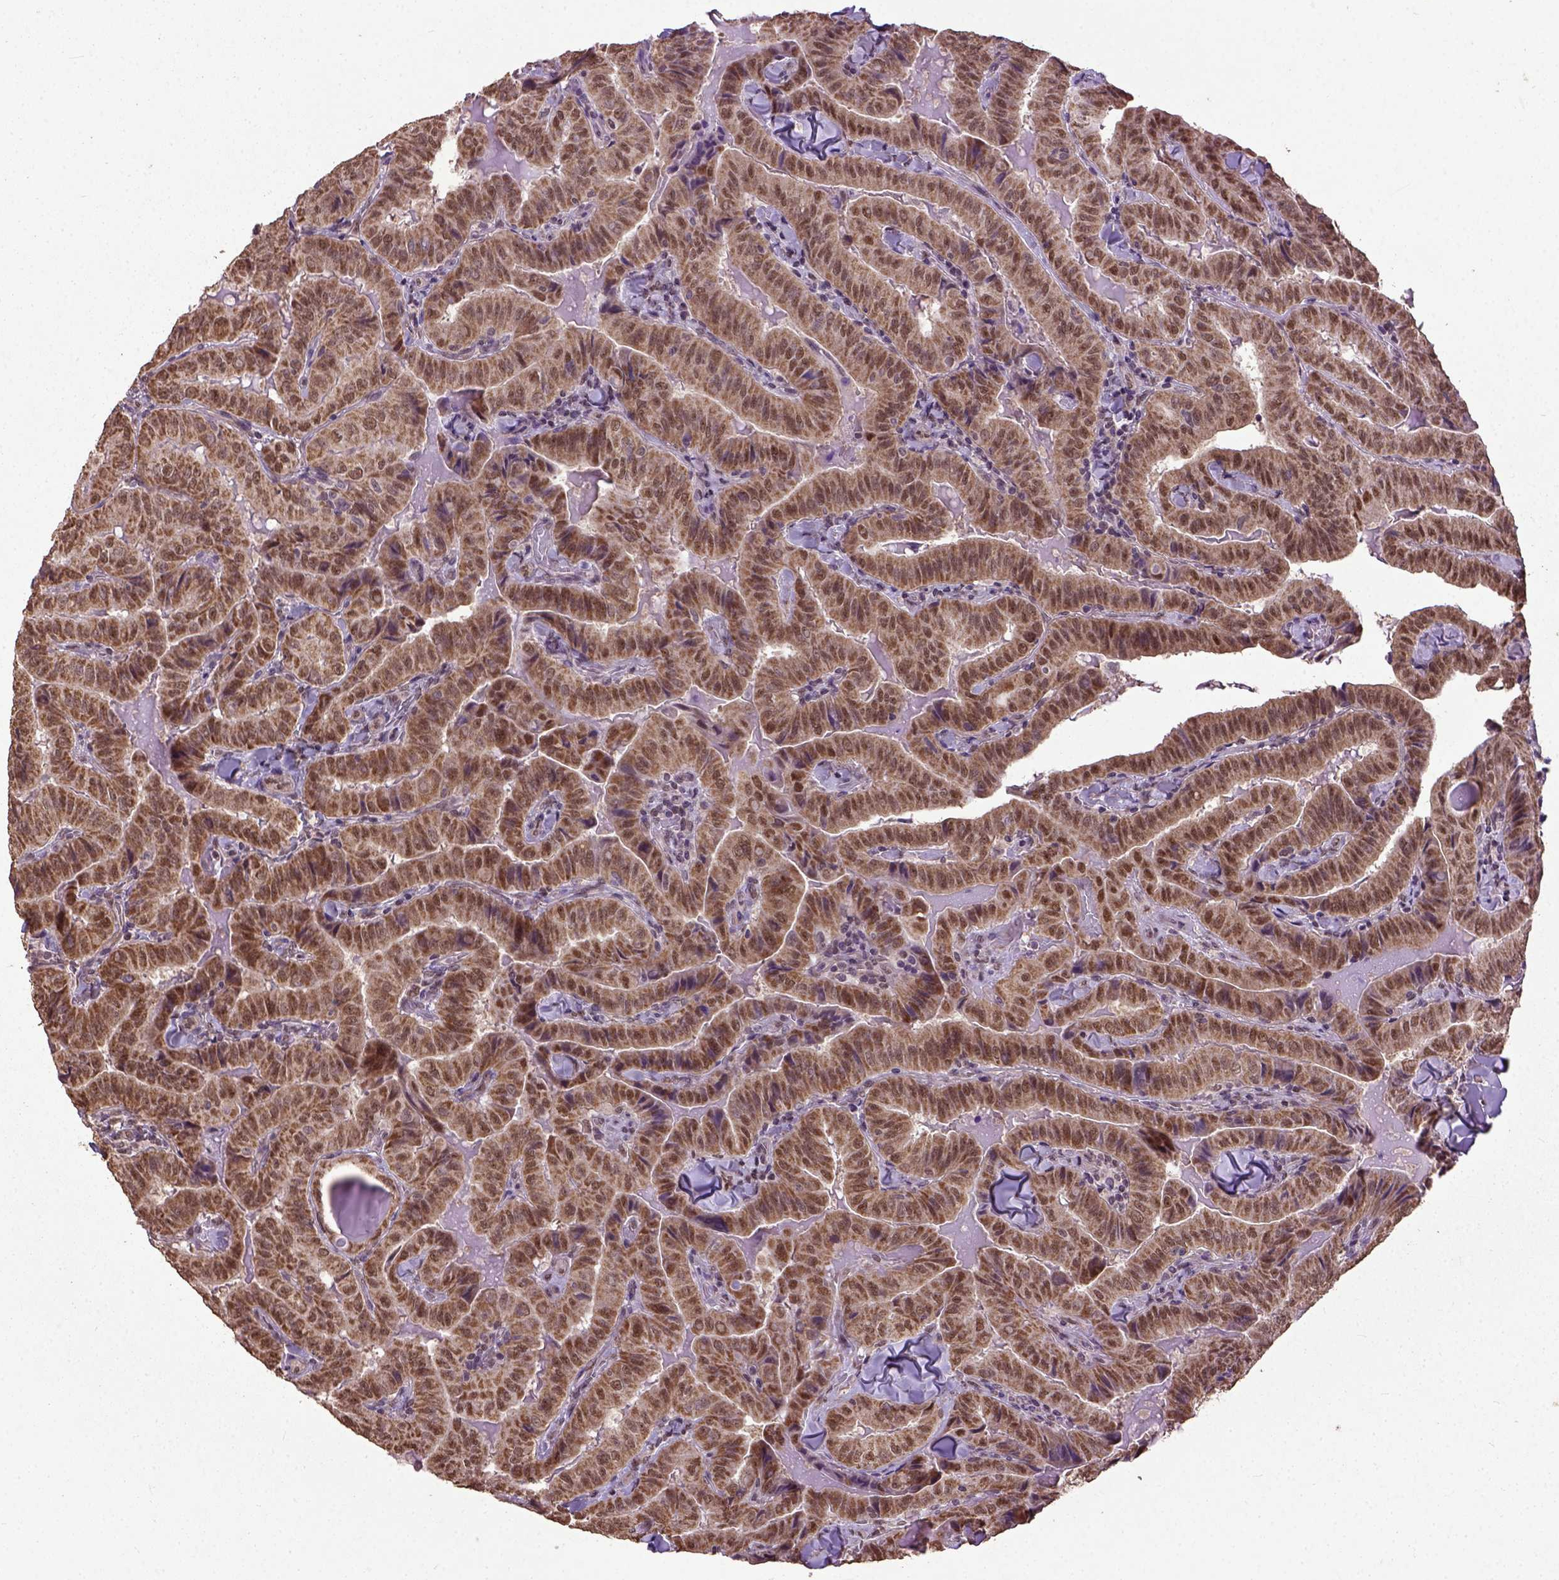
{"staining": {"intensity": "moderate", "quantity": ">75%", "location": "cytoplasmic/membranous,nuclear"}, "tissue": "thyroid cancer", "cell_type": "Tumor cells", "image_type": "cancer", "snomed": [{"axis": "morphology", "description": "Papillary adenocarcinoma, NOS"}, {"axis": "topography", "description": "Thyroid gland"}], "caption": "Thyroid cancer (papillary adenocarcinoma) stained for a protein reveals moderate cytoplasmic/membranous and nuclear positivity in tumor cells. The protein of interest is shown in brown color, while the nuclei are stained blue.", "gene": "UBA3", "patient": {"sex": "female", "age": 68}}